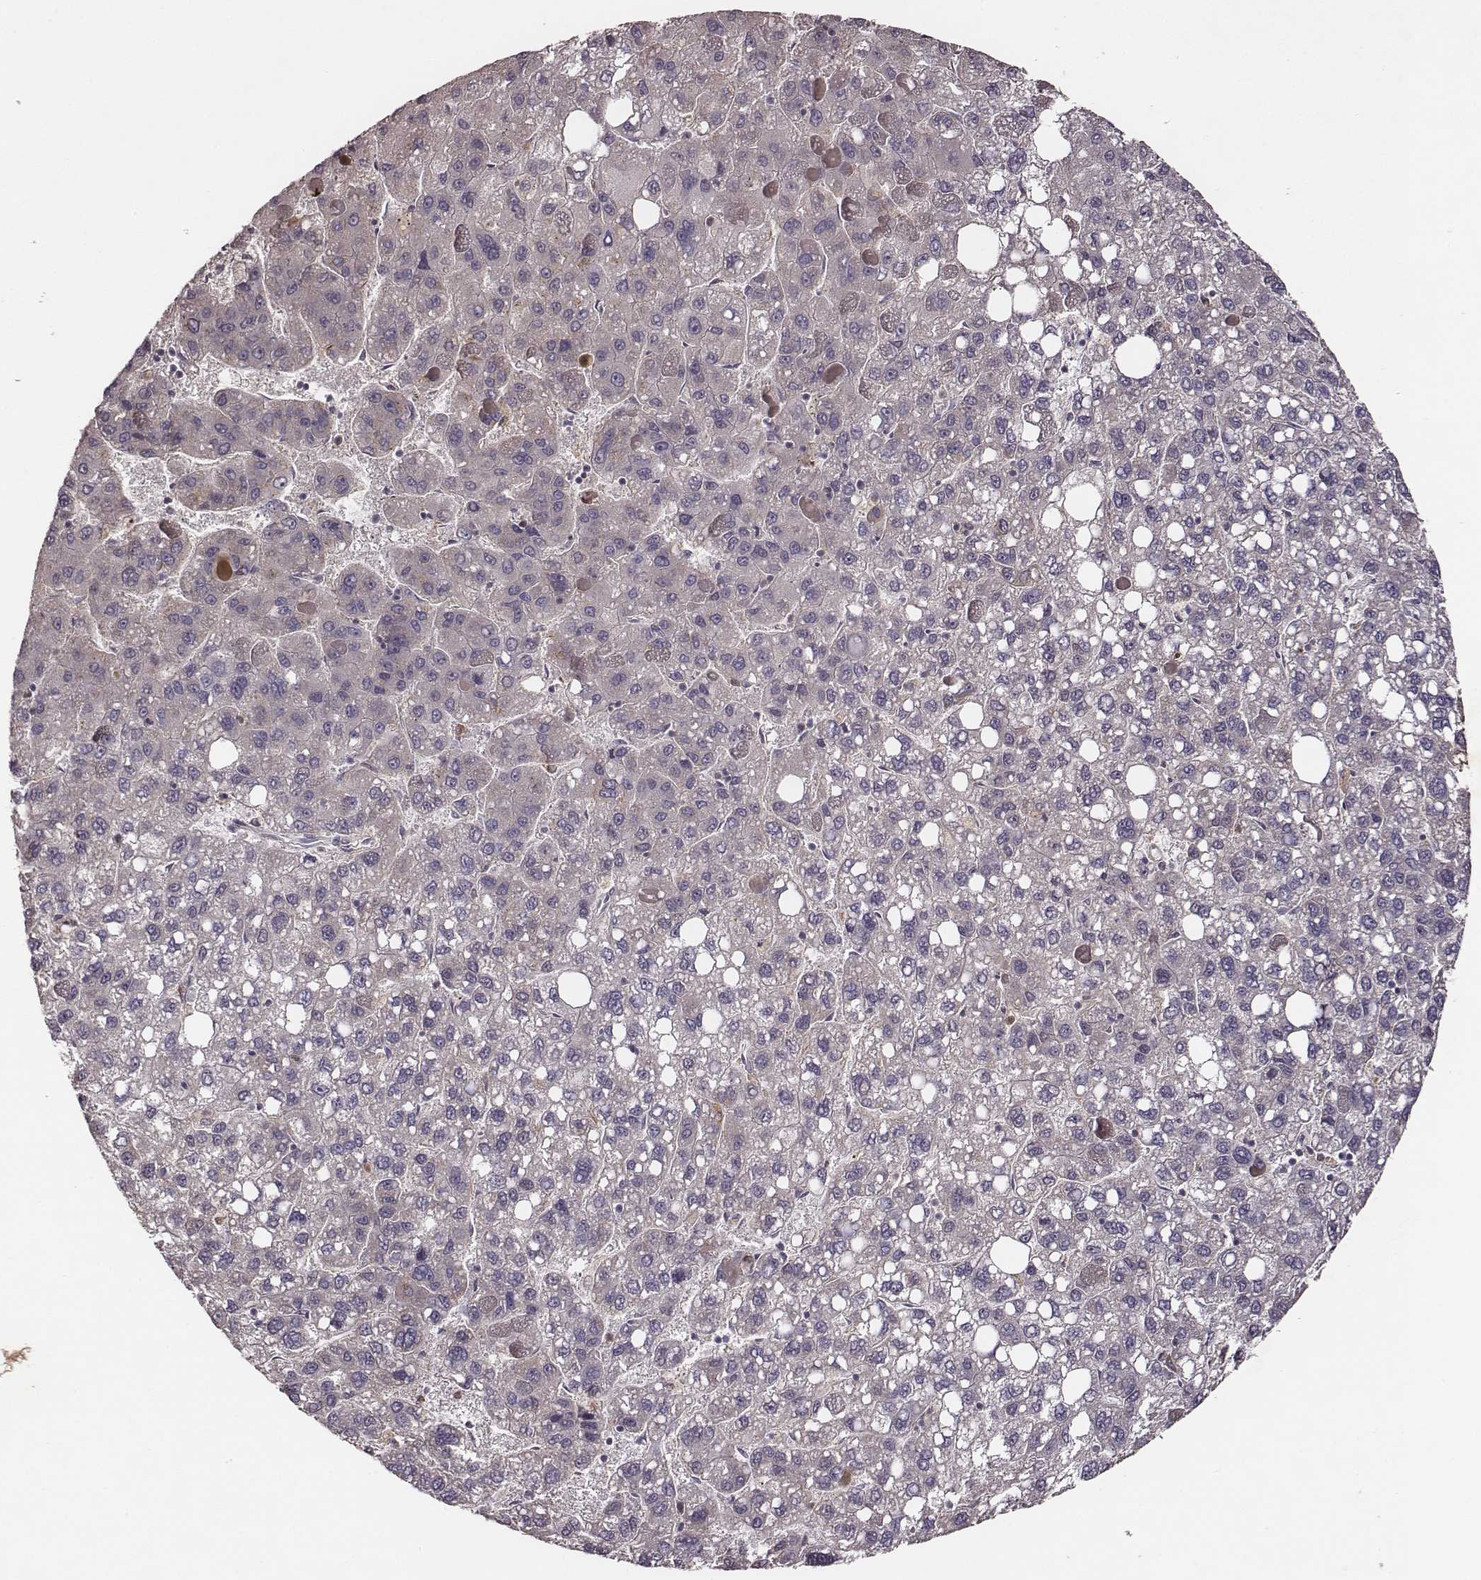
{"staining": {"intensity": "negative", "quantity": "none", "location": "none"}, "tissue": "liver cancer", "cell_type": "Tumor cells", "image_type": "cancer", "snomed": [{"axis": "morphology", "description": "Carcinoma, Hepatocellular, NOS"}, {"axis": "topography", "description": "Liver"}], "caption": "An image of hepatocellular carcinoma (liver) stained for a protein reveals no brown staining in tumor cells.", "gene": "VPS26A", "patient": {"sex": "female", "age": 82}}